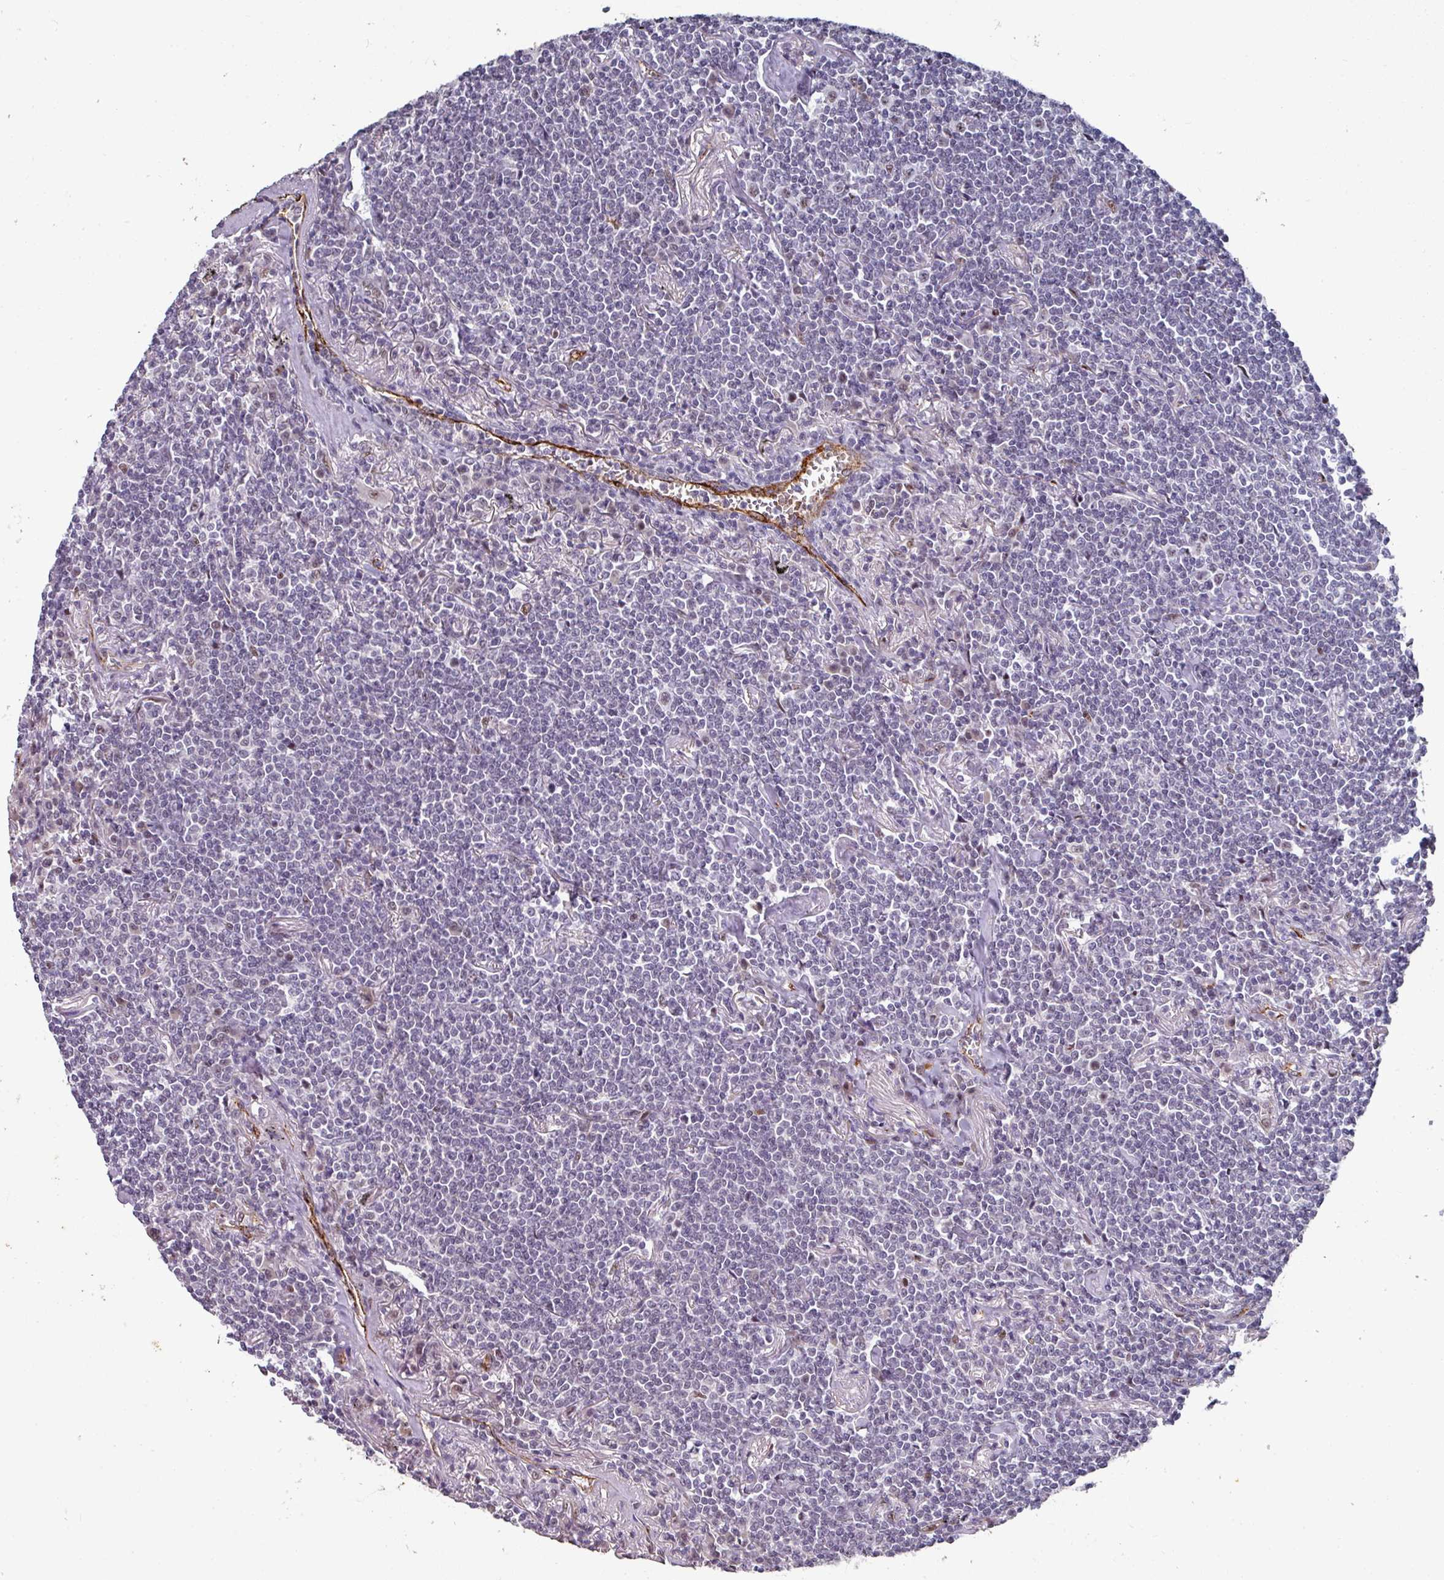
{"staining": {"intensity": "negative", "quantity": "none", "location": "none"}, "tissue": "lymphoma", "cell_type": "Tumor cells", "image_type": "cancer", "snomed": [{"axis": "morphology", "description": "Malignant lymphoma, non-Hodgkin's type, Low grade"}, {"axis": "topography", "description": "Lung"}], "caption": "Histopathology image shows no significant protein staining in tumor cells of lymphoma.", "gene": "SIDT2", "patient": {"sex": "female", "age": 71}}